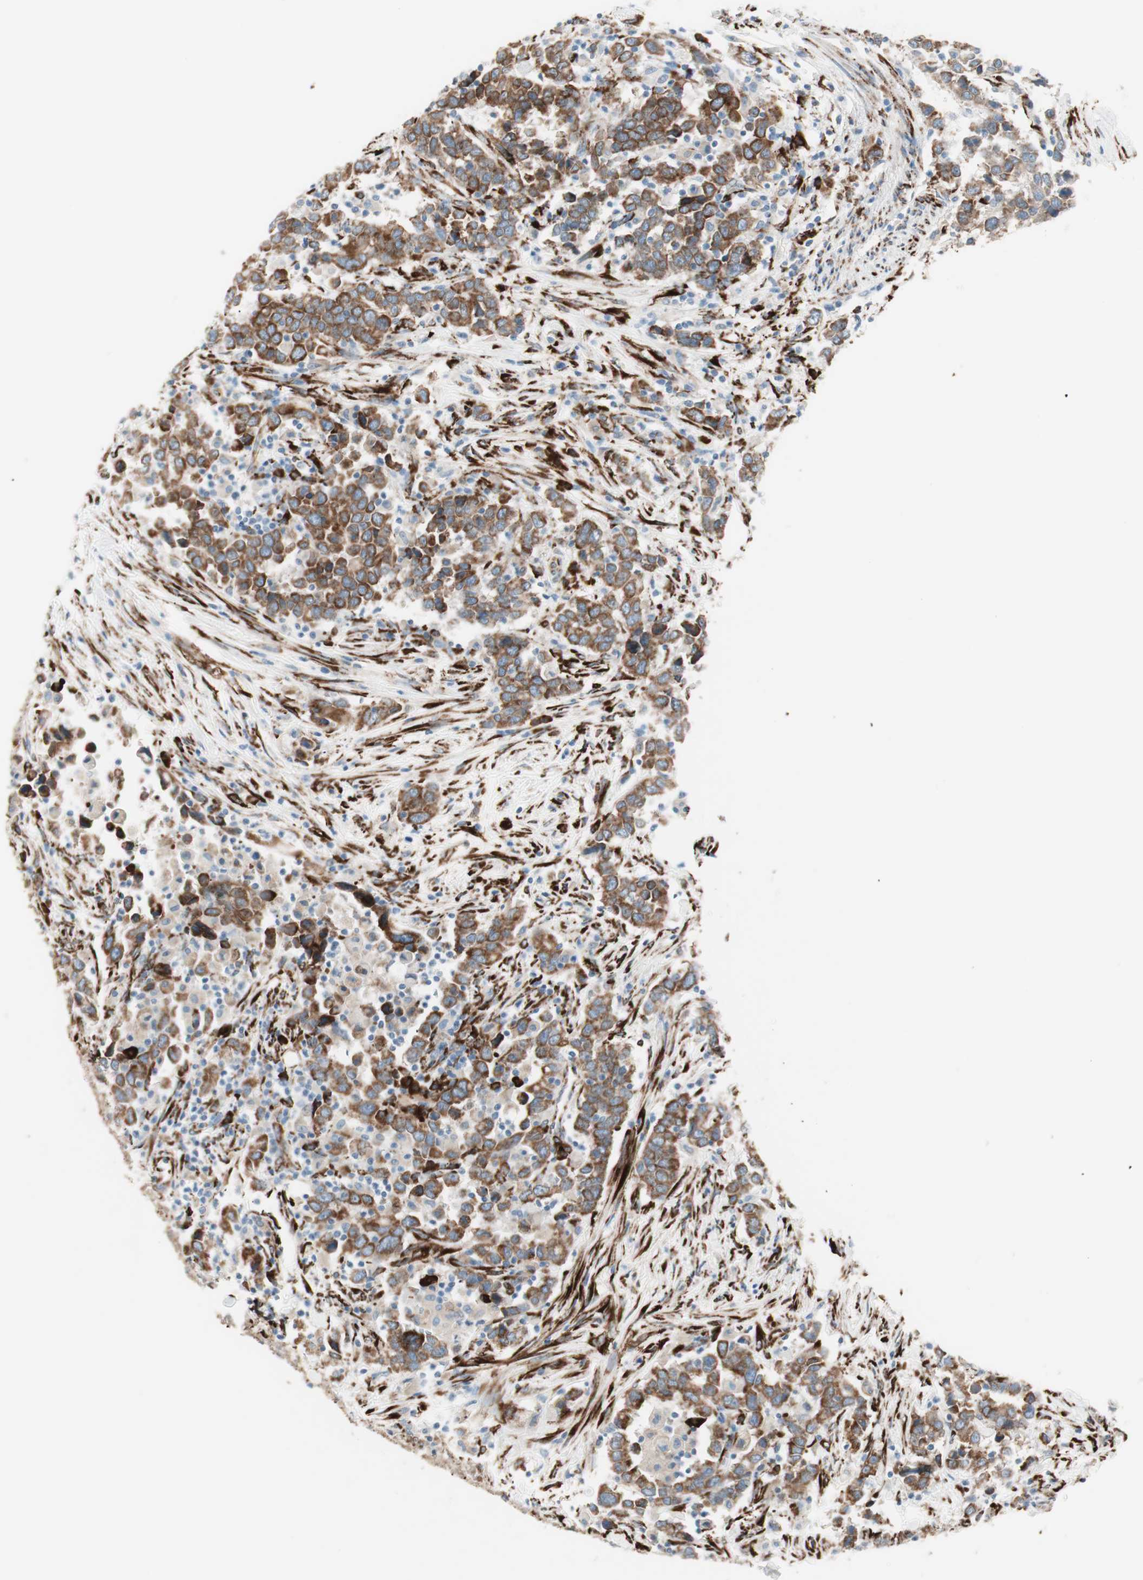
{"staining": {"intensity": "strong", "quantity": ">75%", "location": "cytoplasmic/membranous"}, "tissue": "urothelial cancer", "cell_type": "Tumor cells", "image_type": "cancer", "snomed": [{"axis": "morphology", "description": "Urothelial carcinoma, High grade"}, {"axis": "topography", "description": "Urinary bladder"}], "caption": "IHC of human urothelial carcinoma (high-grade) exhibits high levels of strong cytoplasmic/membranous staining in about >75% of tumor cells.", "gene": "P4HTM", "patient": {"sex": "male", "age": 61}}